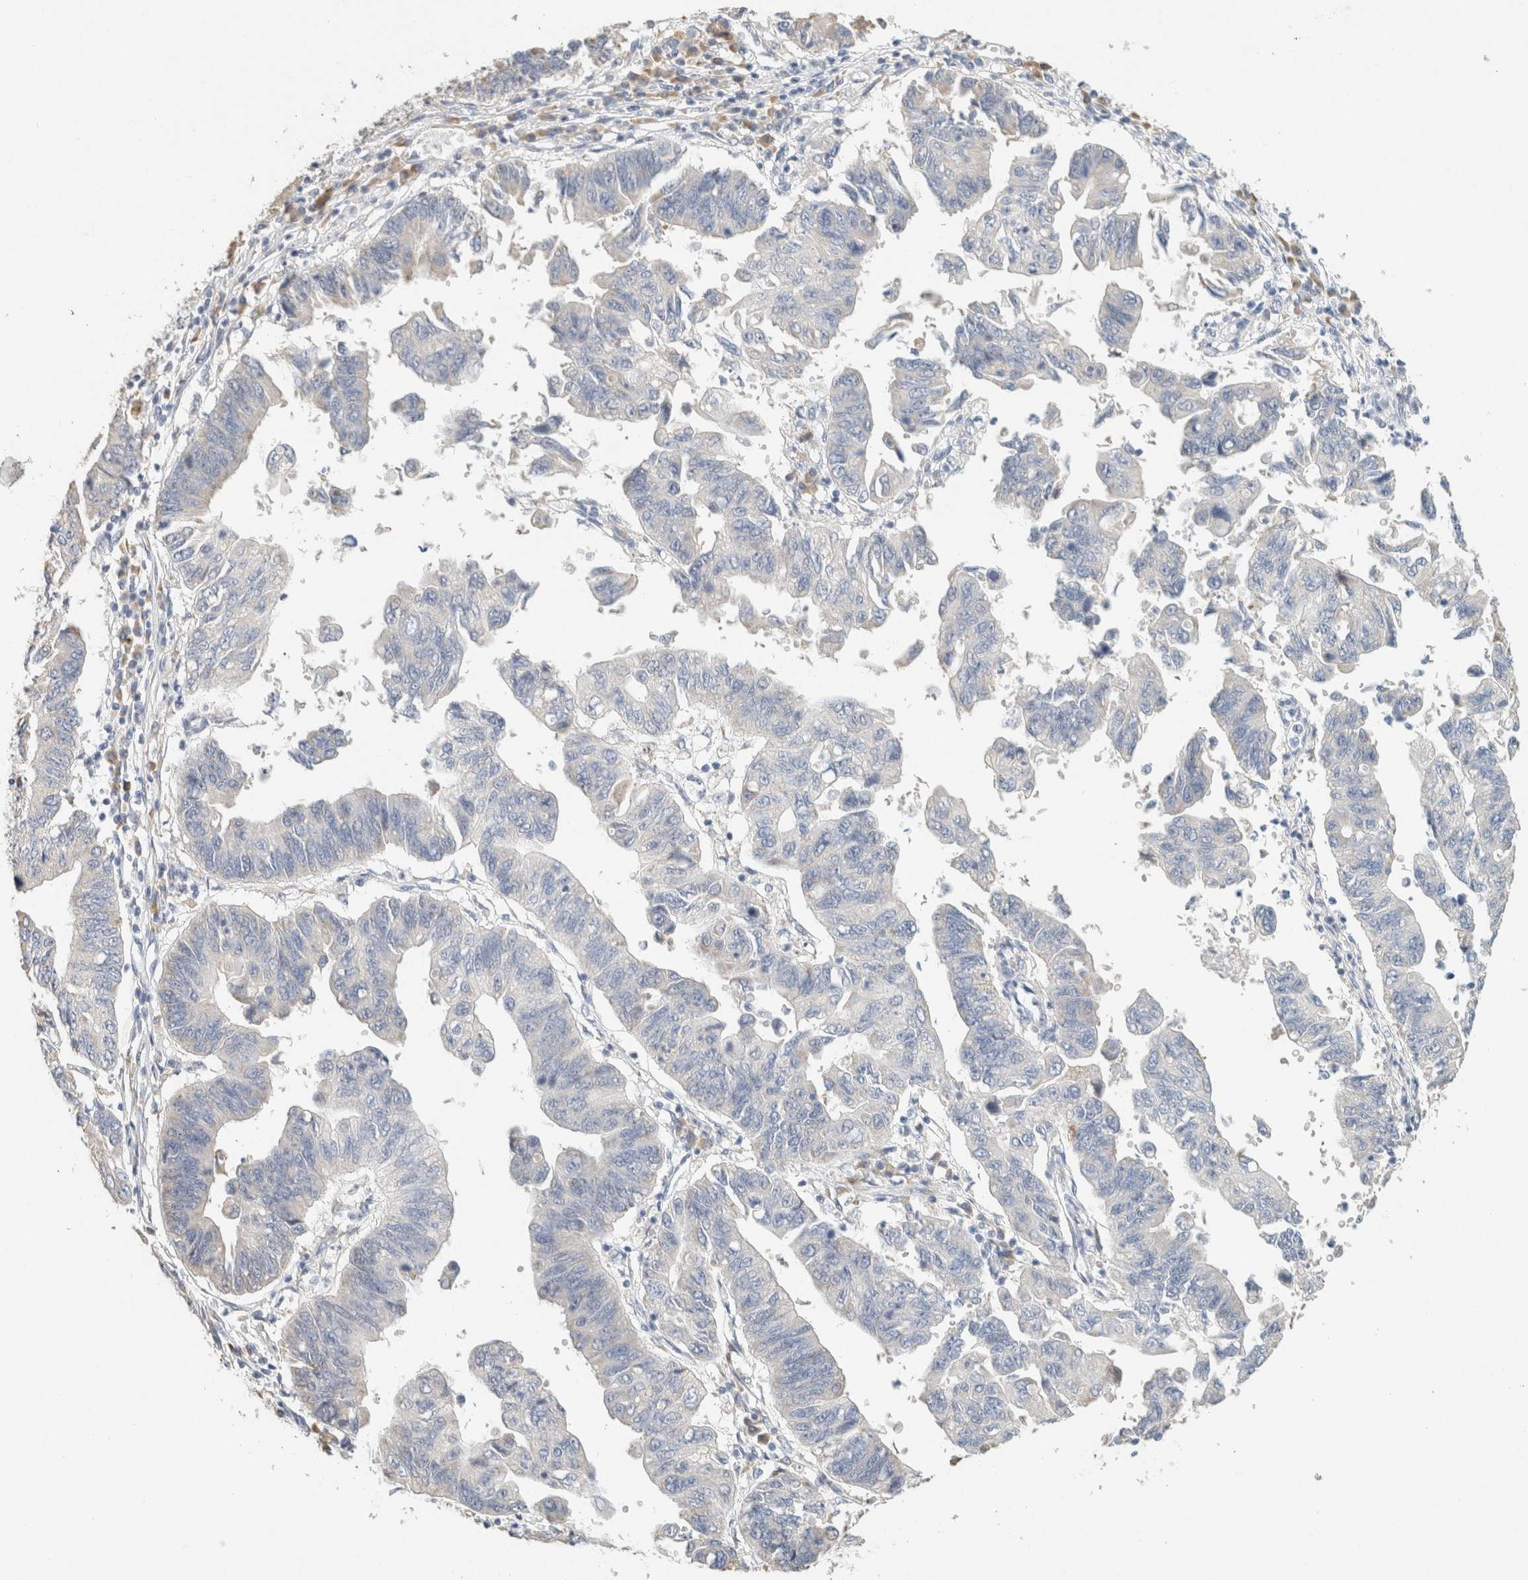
{"staining": {"intensity": "negative", "quantity": "none", "location": "none"}, "tissue": "stomach cancer", "cell_type": "Tumor cells", "image_type": "cancer", "snomed": [{"axis": "morphology", "description": "Adenocarcinoma, NOS"}, {"axis": "topography", "description": "Stomach"}], "caption": "Immunohistochemistry (IHC) of human stomach cancer reveals no staining in tumor cells. The staining was performed using DAB (3,3'-diaminobenzidine) to visualize the protein expression in brown, while the nuclei were stained in blue with hematoxylin (Magnification: 20x).", "gene": "NEFM", "patient": {"sex": "male", "age": 59}}